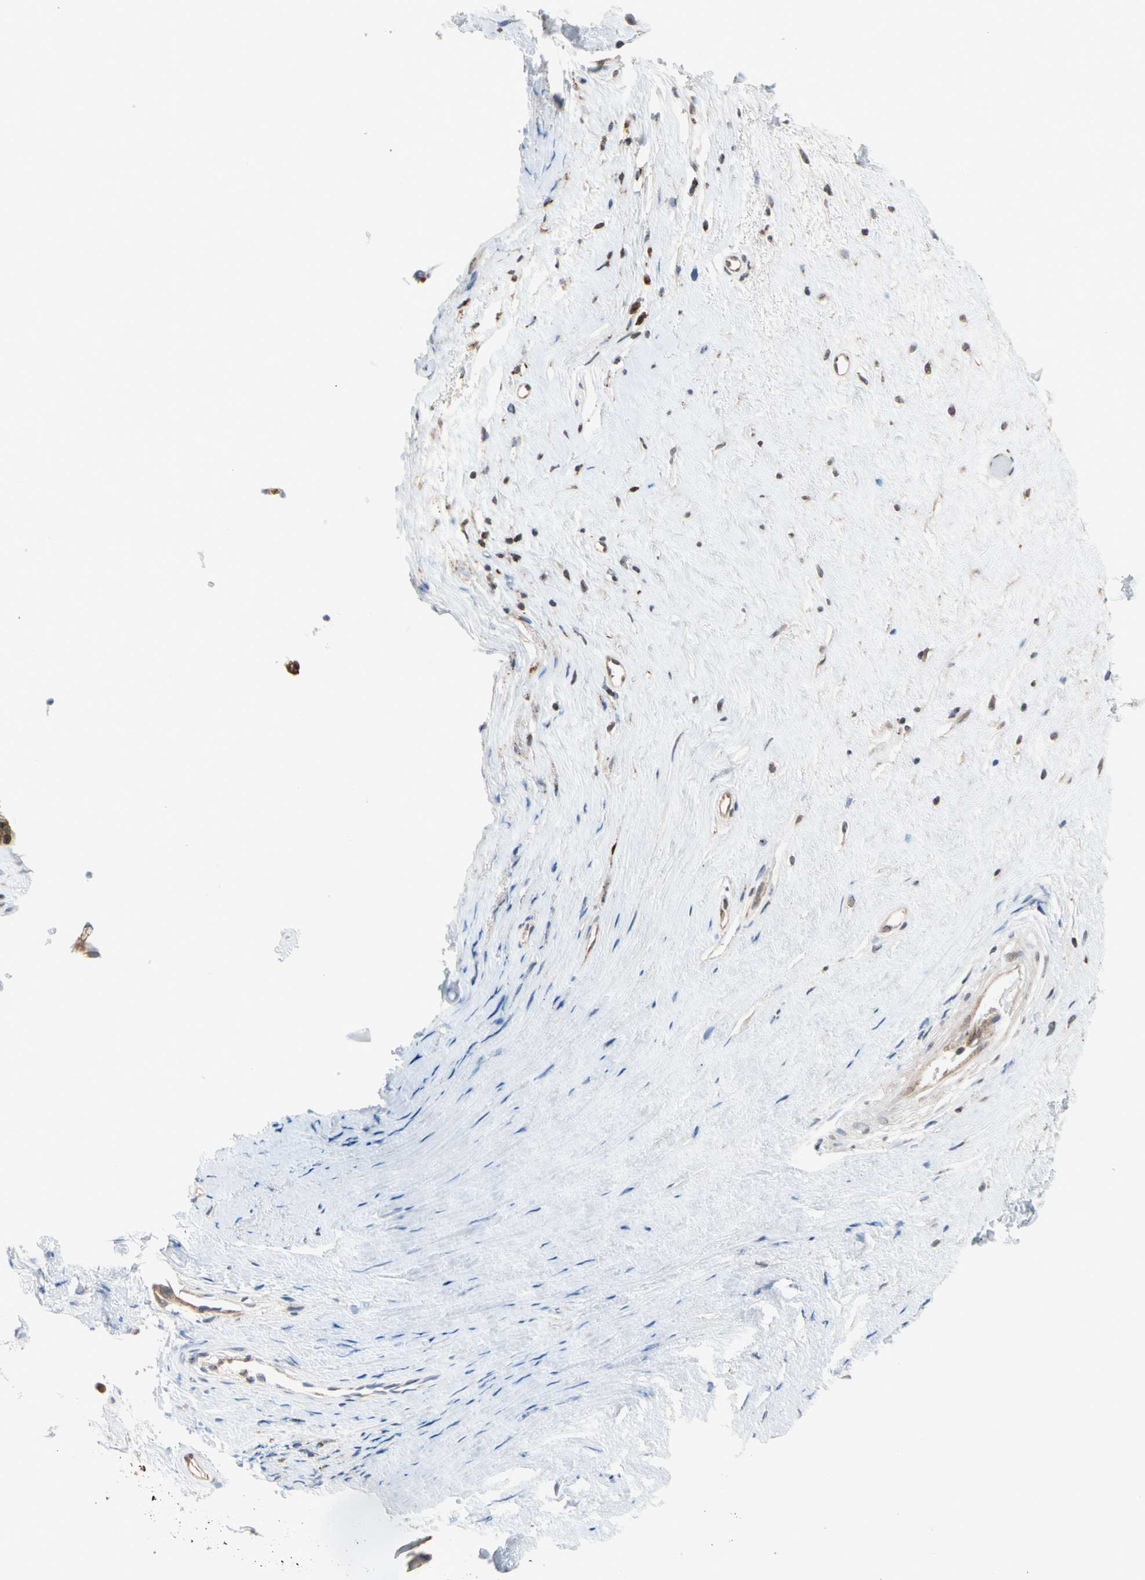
{"staining": {"intensity": "strong", "quantity": ">75%", "location": "cytoplasmic/membranous,nuclear"}, "tissue": "nasopharynx", "cell_type": "Respiratory epithelial cells", "image_type": "normal", "snomed": [{"axis": "morphology", "description": "Normal tissue, NOS"}, {"axis": "morphology", "description": "Inflammation, NOS"}, {"axis": "topography", "description": "Nasopharynx"}], "caption": "Nasopharynx stained with DAB (3,3'-diaminobenzidine) immunohistochemistry (IHC) displays high levels of strong cytoplasmic/membranous,nuclear expression in approximately >75% of respiratory epithelial cells.", "gene": "MTHFS", "patient": {"sex": "male", "age": 48}}